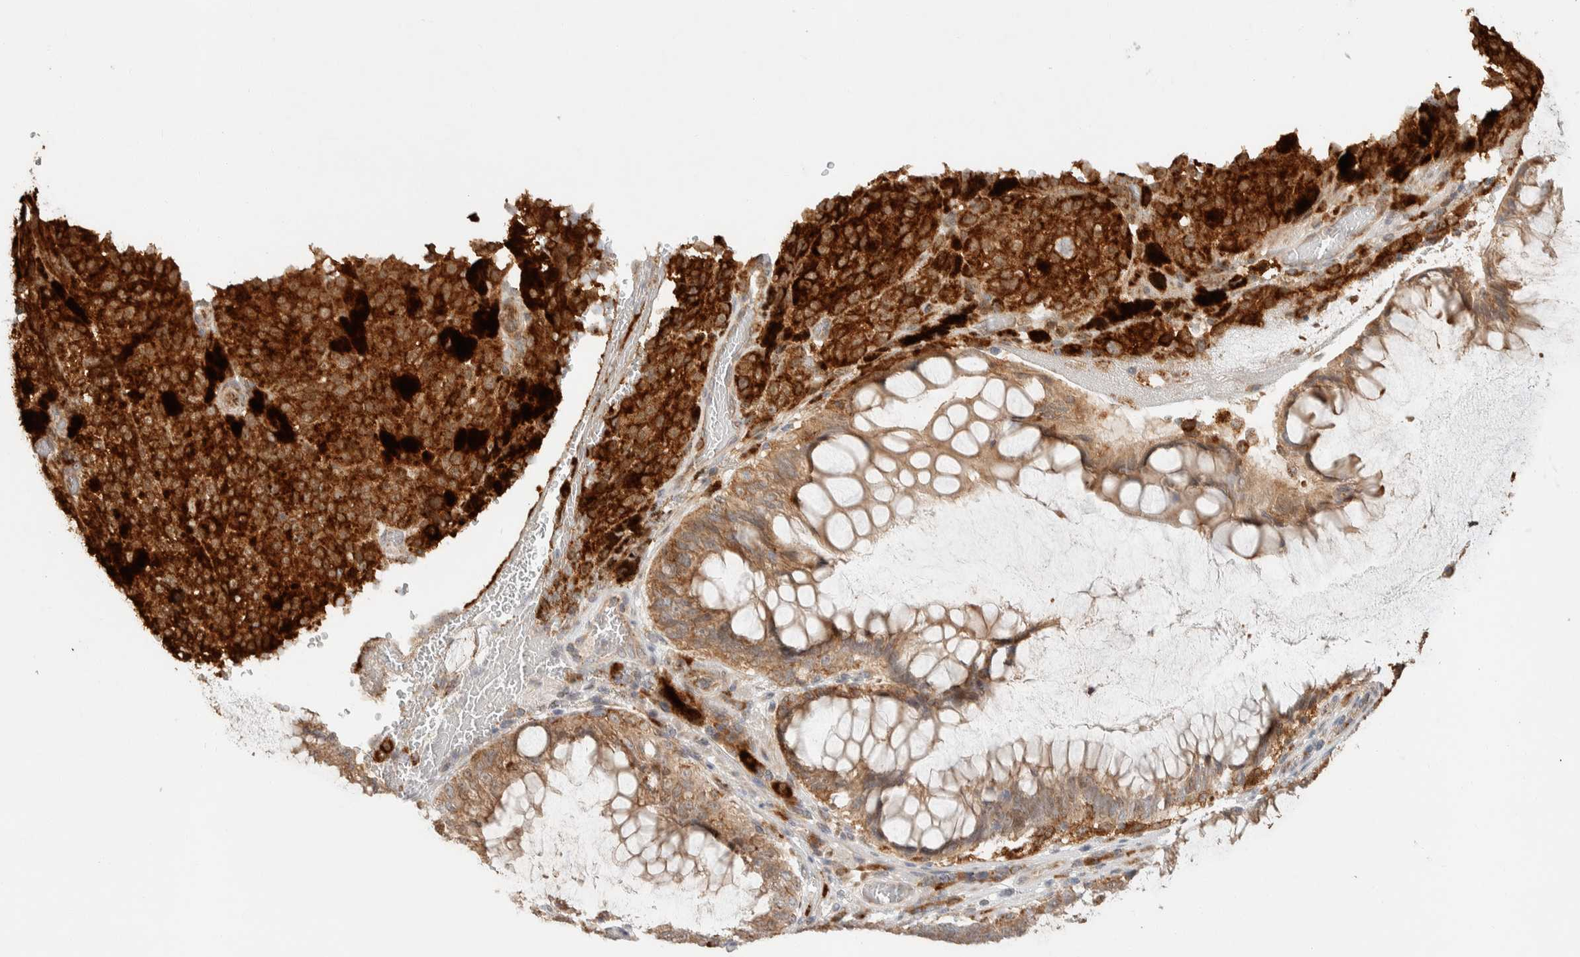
{"staining": {"intensity": "strong", "quantity": ">75%", "location": "cytoplasmic/membranous"}, "tissue": "melanoma", "cell_type": "Tumor cells", "image_type": "cancer", "snomed": [{"axis": "morphology", "description": "Malignant melanoma, NOS"}, {"axis": "topography", "description": "Rectum"}], "caption": "Malignant melanoma was stained to show a protein in brown. There is high levels of strong cytoplasmic/membranous expression in approximately >75% of tumor cells. The protein of interest is stained brown, and the nuclei are stained in blue (DAB (3,3'-diaminobenzidine) IHC with brightfield microscopy, high magnification).", "gene": "KIF9", "patient": {"sex": "female", "age": 81}}